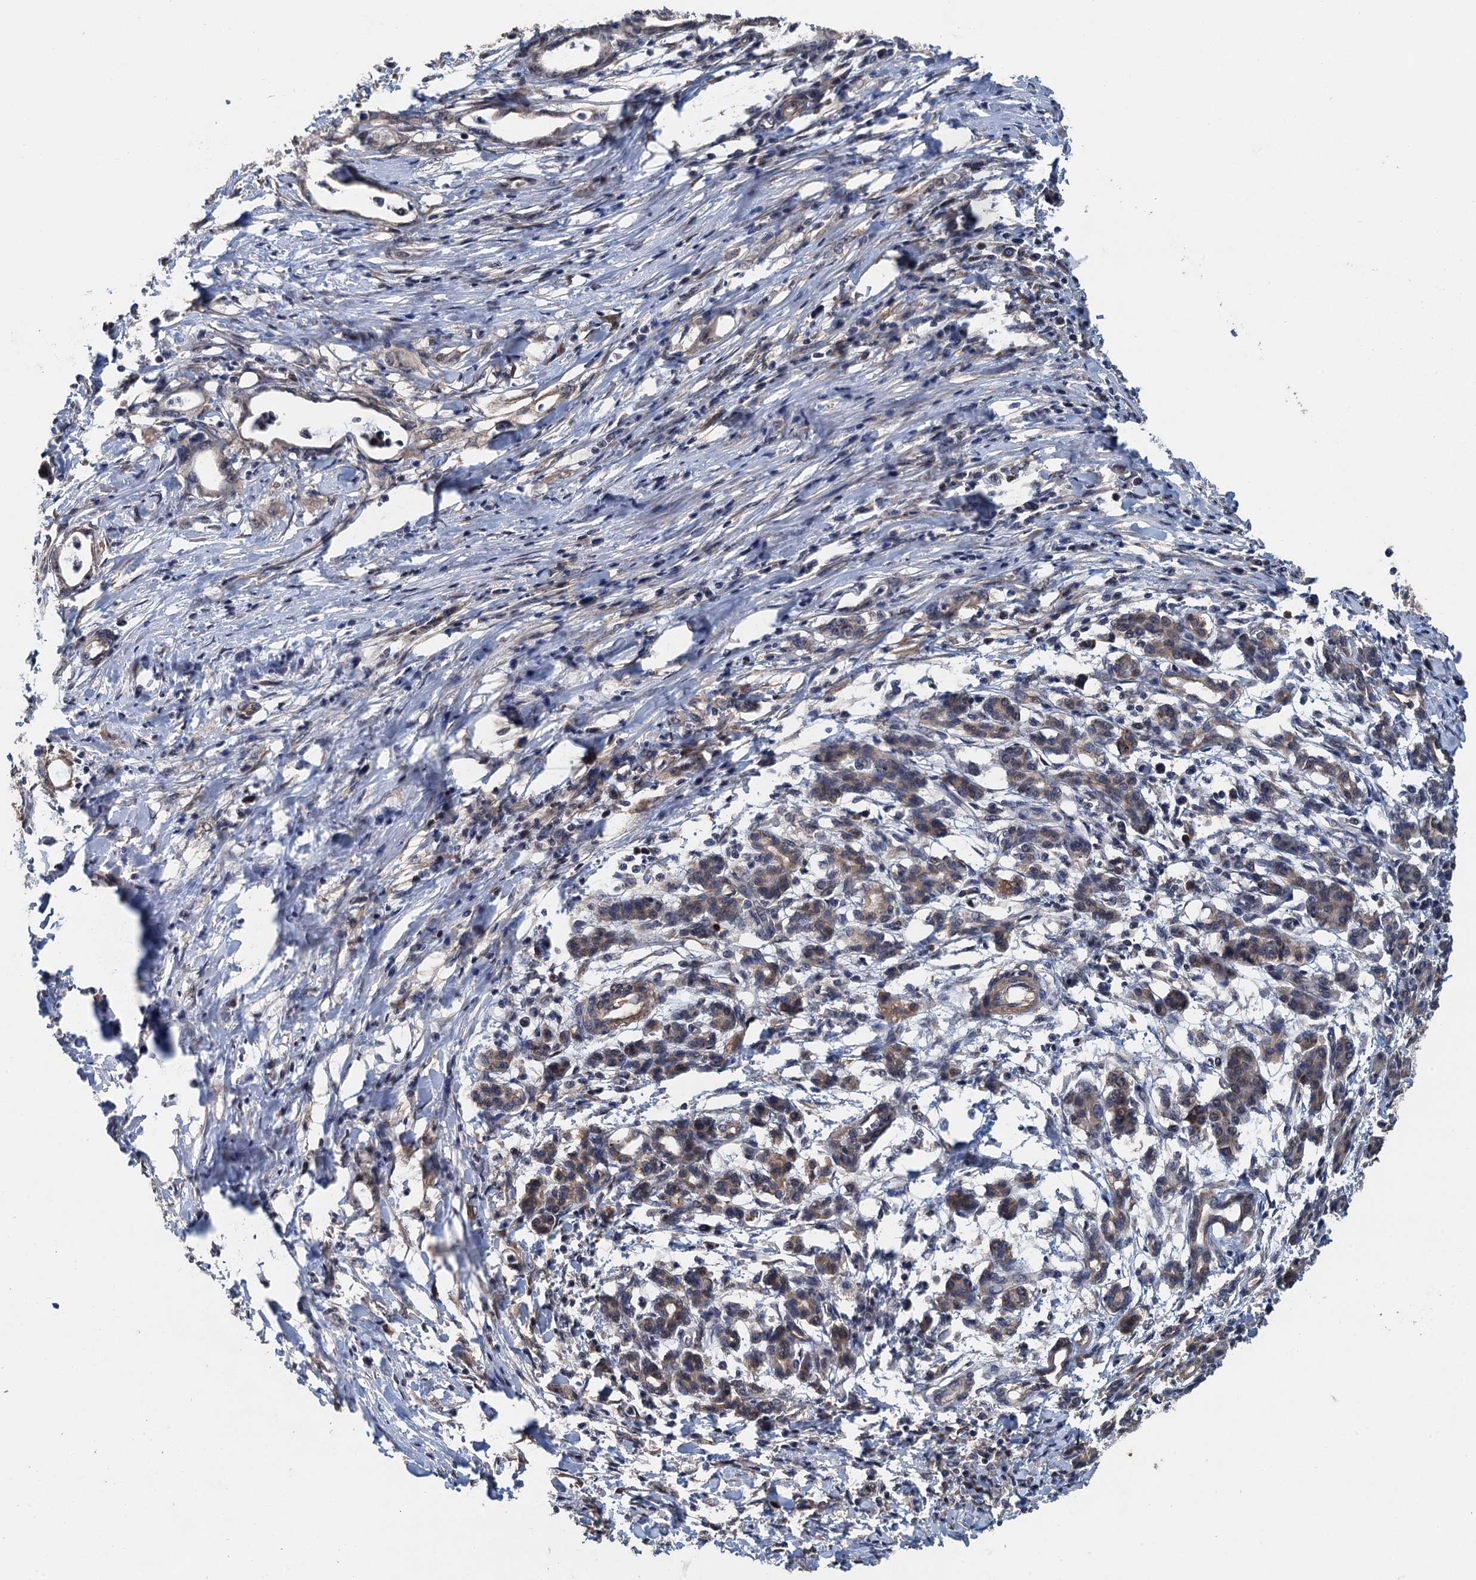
{"staining": {"intensity": "weak", "quantity": "25%-75%", "location": "cytoplasmic/membranous"}, "tissue": "pancreatic cancer", "cell_type": "Tumor cells", "image_type": "cancer", "snomed": [{"axis": "morphology", "description": "Adenocarcinoma, NOS"}, {"axis": "topography", "description": "Pancreas"}], "caption": "The photomicrograph exhibits staining of adenocarcinoma (pancreatic), revealing weak cytoplasmic/membranous protein expression (brown color) within tumor cells.", "gene": "MEAK7", "patient": {"sex": "female", "age": 55}}